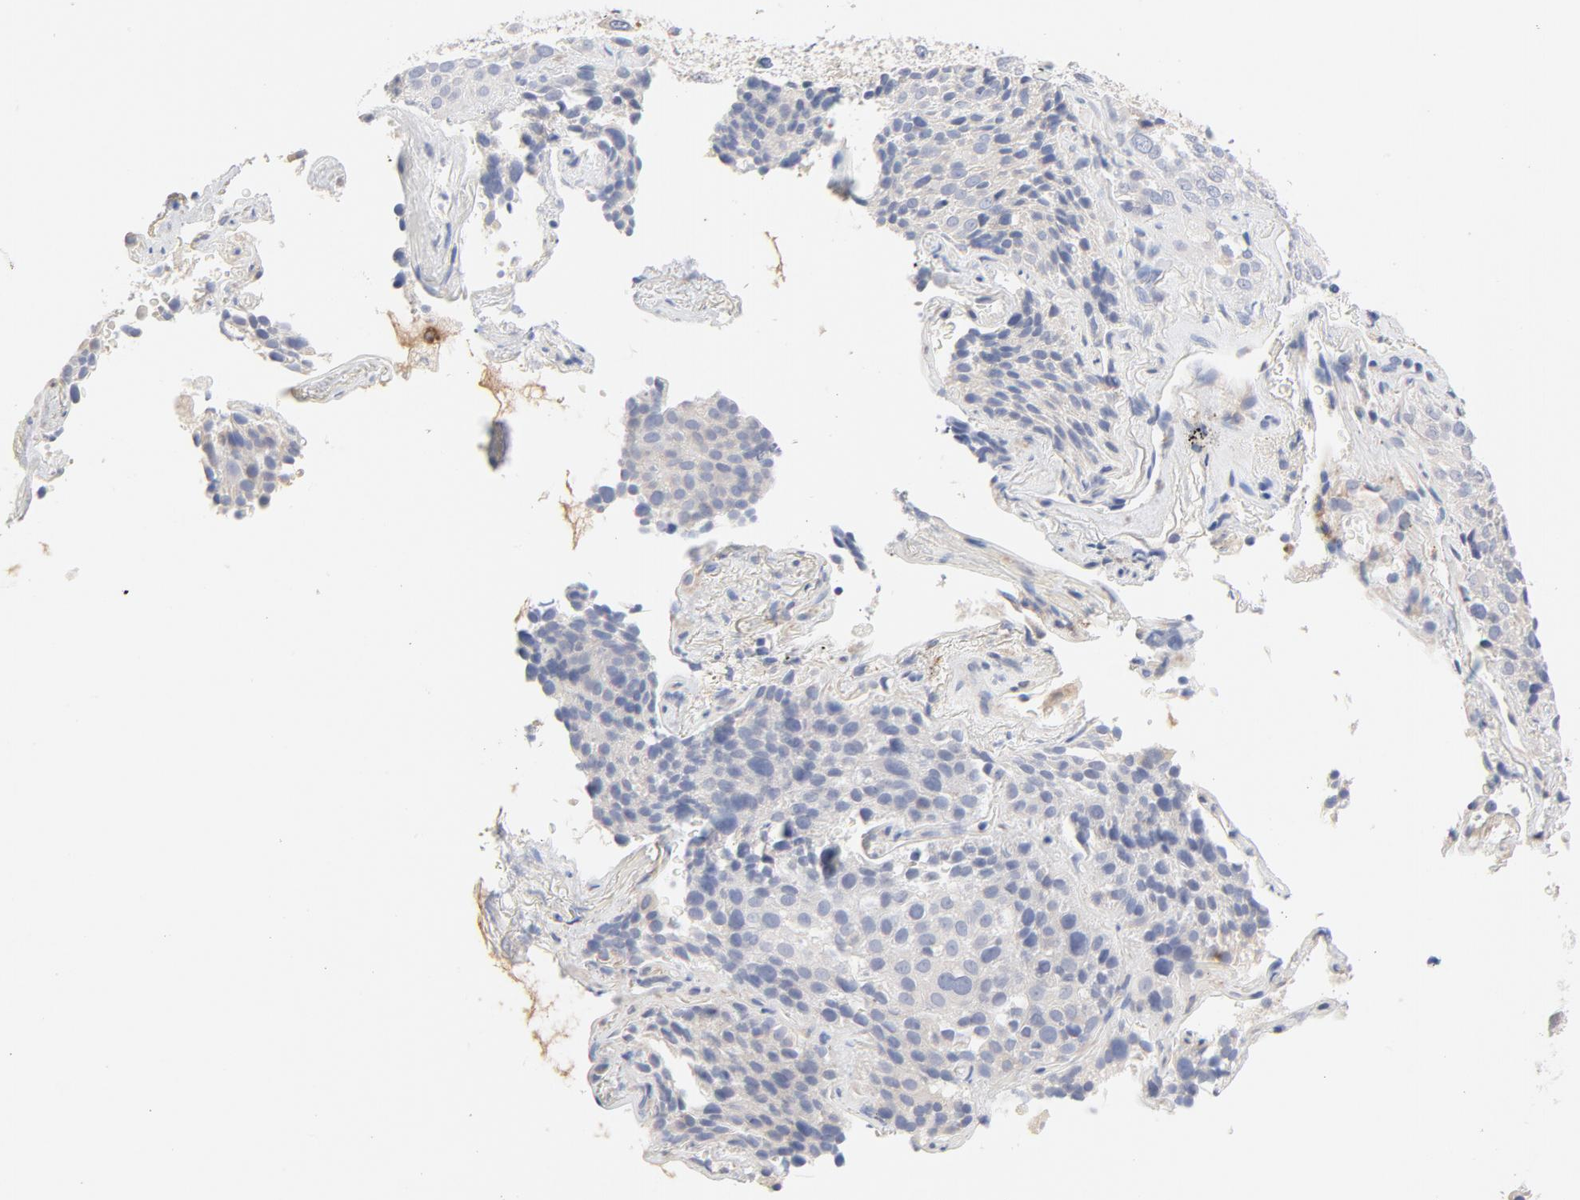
{"staining": {"intensity": "negative", "quantity": "none", "location": "none"}, "tissue": "lung cancer", "cell_type": "Tumor cells", "image_type": "cancer", "snomed": [{"axis": "morphology", "description": "Squamous cell carcinoma, NOS"}, {"axis": "topography", "description": "Lung"}], "caption": "A micrograph of human lung cancer is negative for staining in tumor cells.", "gene": "TLR4", "patient": {"sex": "male", "age": 54}}